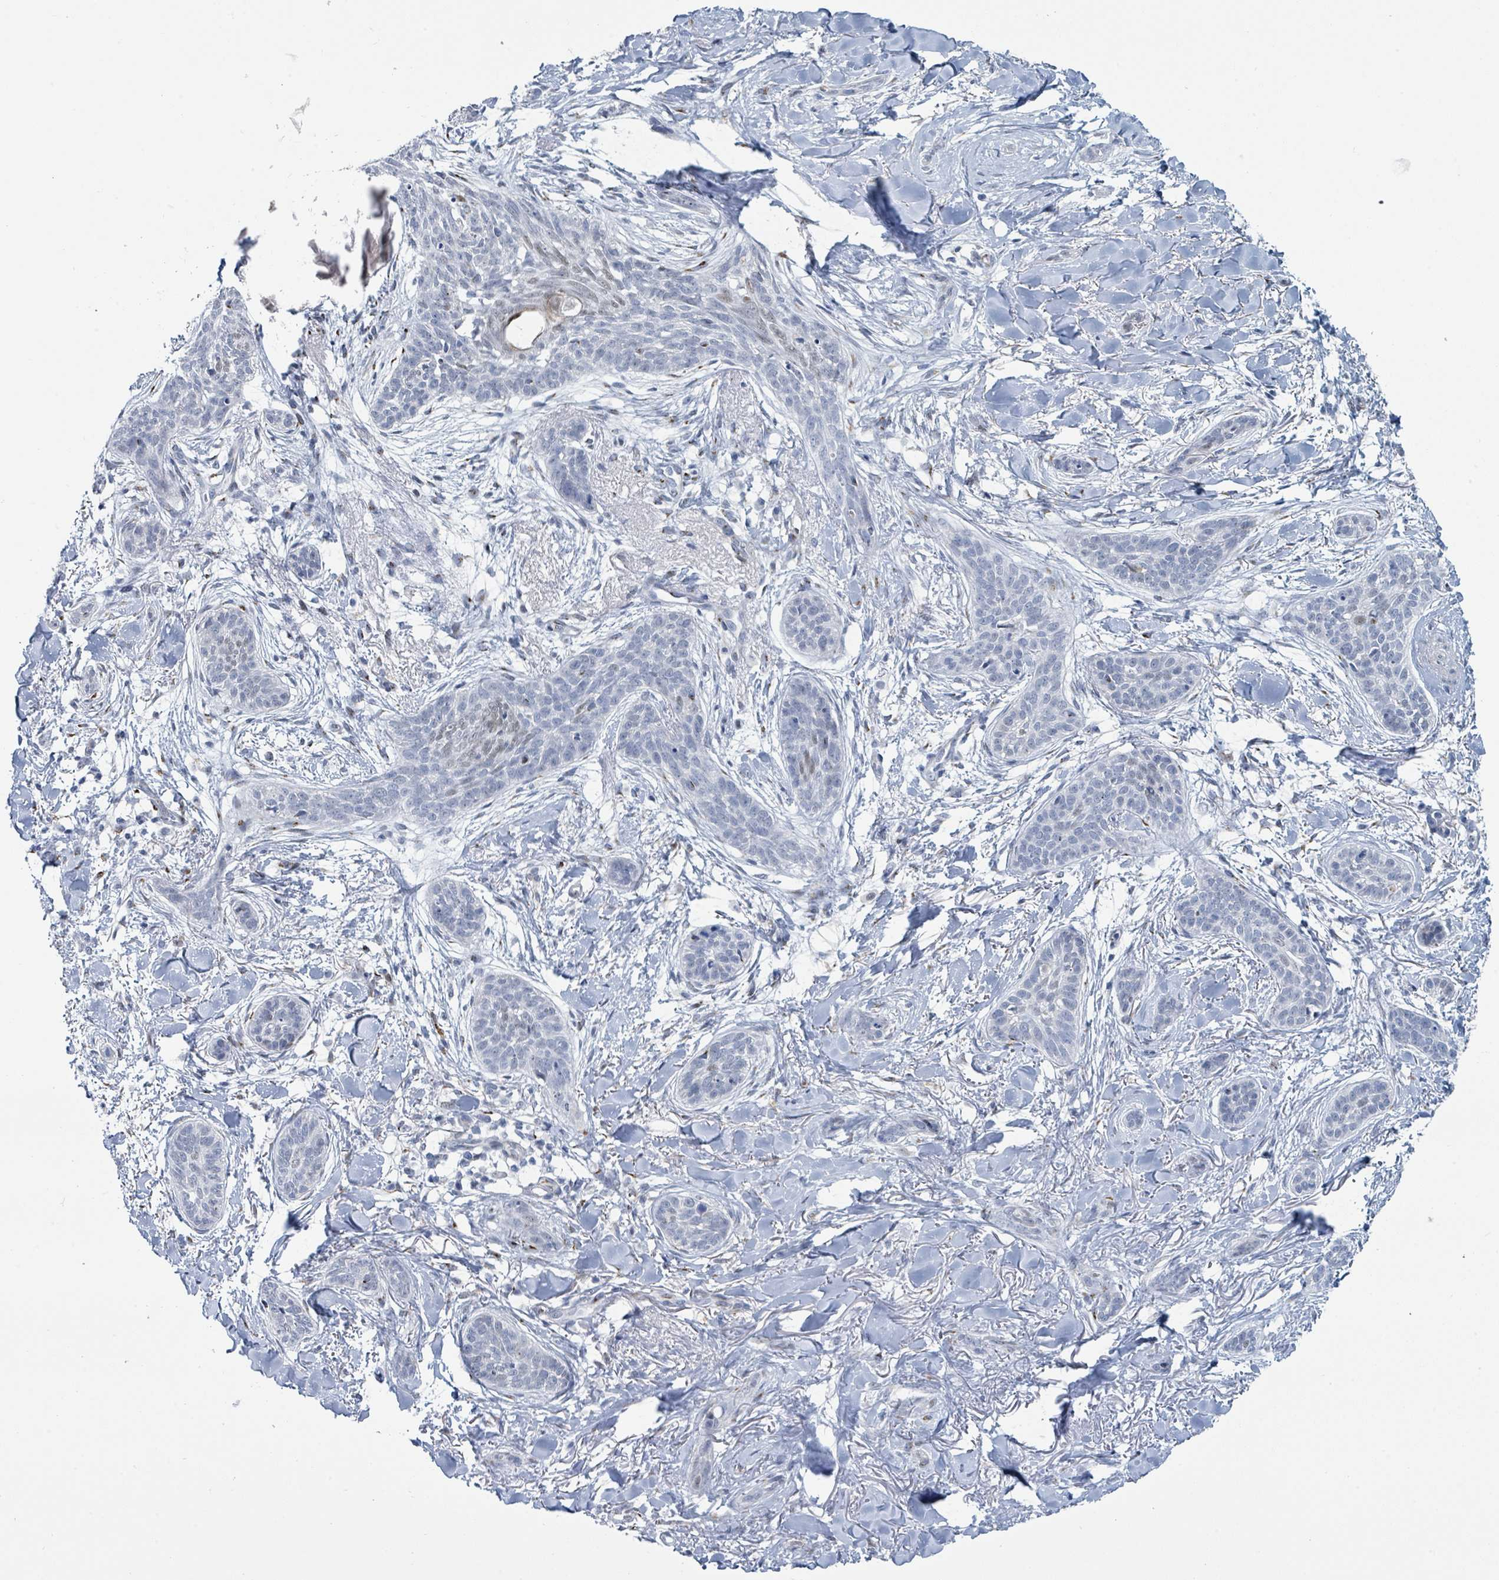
{"staining": {"intensity": "negative", "quantity": "none", "location": "none"}, "tissue": "skin cancer", "cell_type": "Tumor cells", "image_type": "cancer", "snomed": [{"axis": "morphology", "description": "Basal cell carcinoma"}, {"axis": "topography", "description": "Skin"}], "caption": "The IHC histopathology image has no significant expression in tumor cells of skin cancer tissue.", "gene": "DCAF5", "patient": {"sex": "male", "age": 52}}